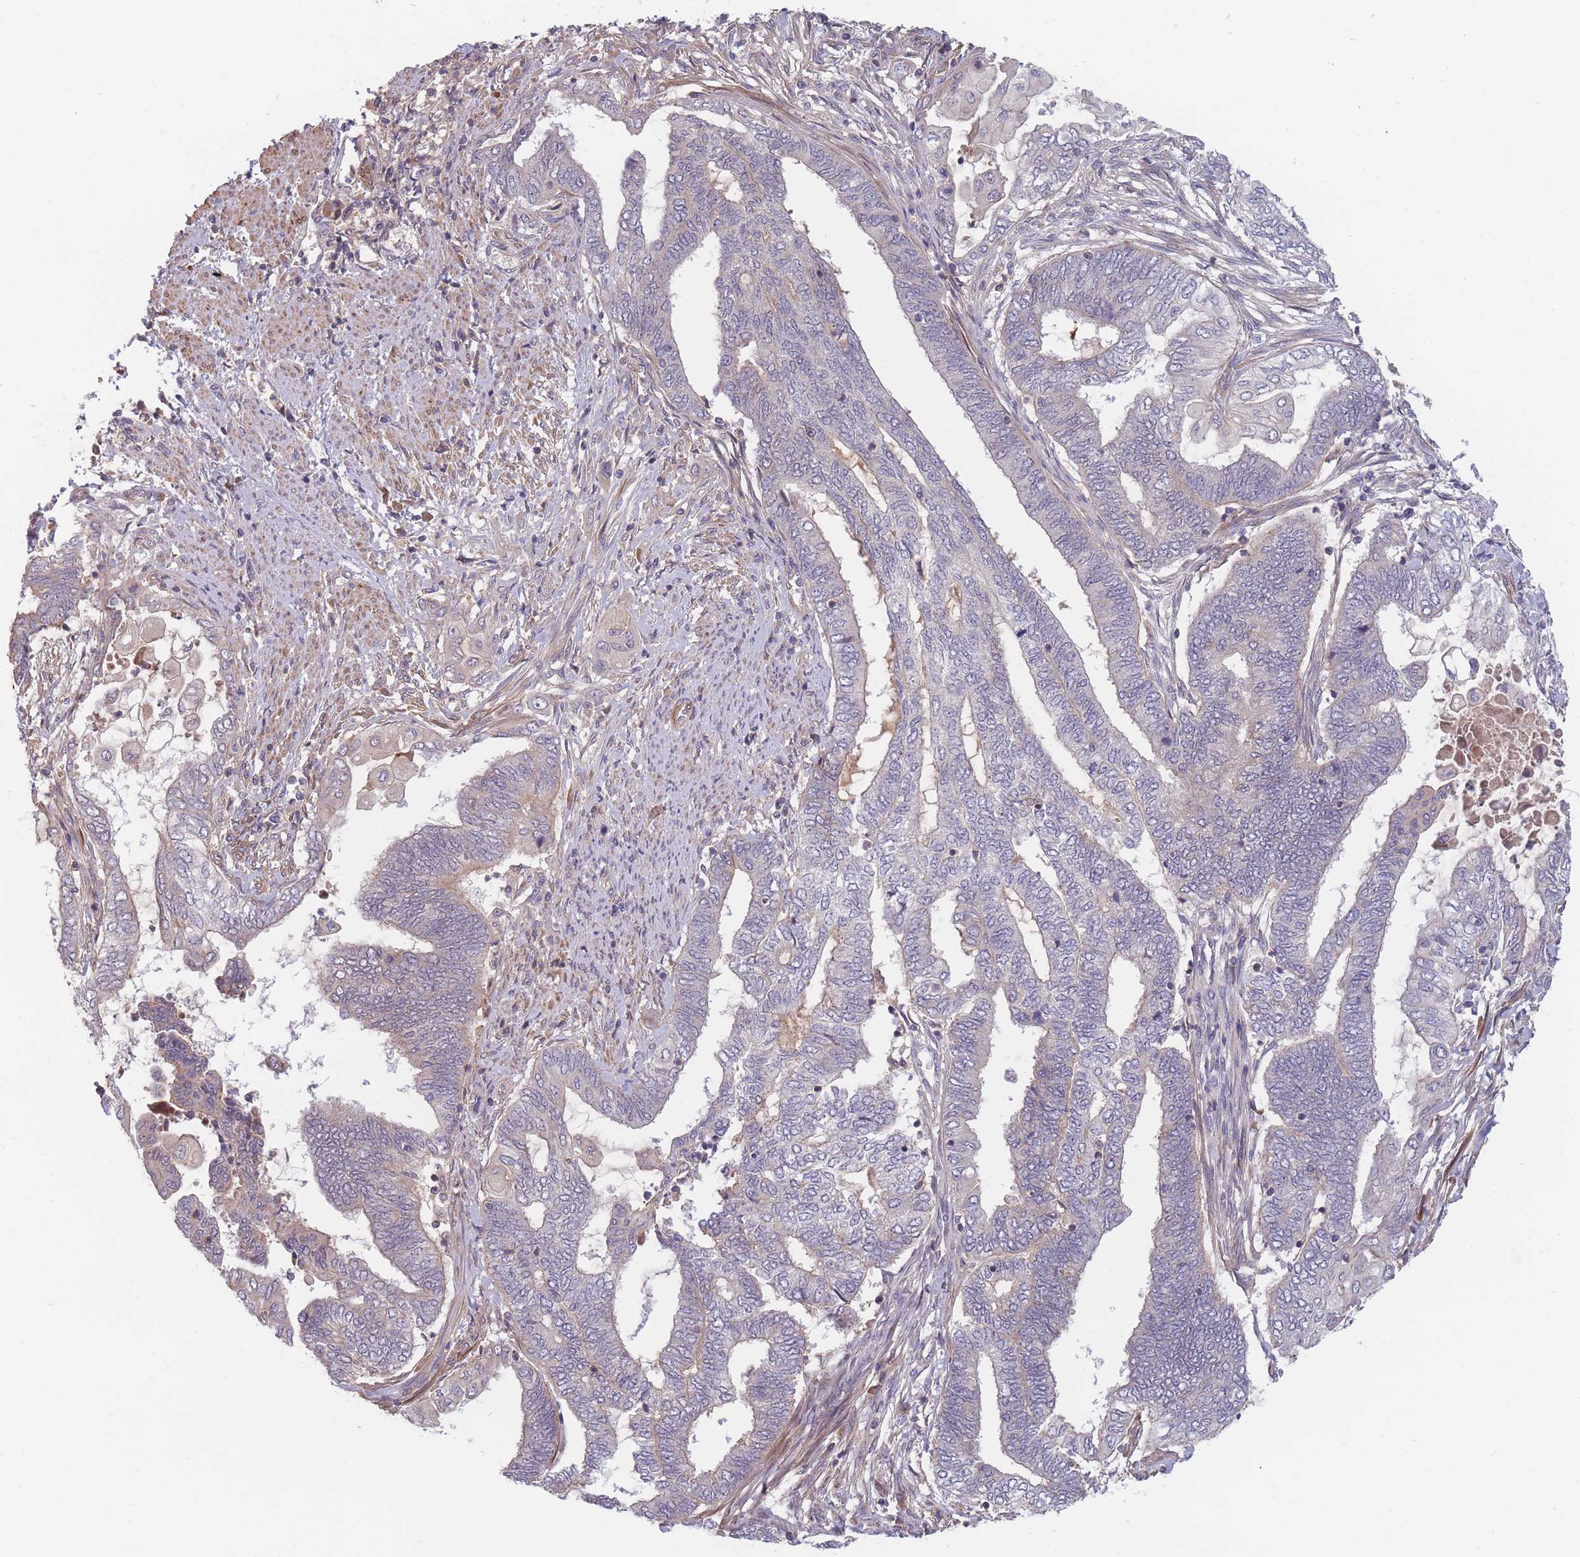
{"staining": {"intensity": "negative", "quantity": "none", "location": "none"}, "tissue": "endometrial cancer", "cell_type": "Tumor cells", "image_type": "cancer", "snomed": [{"axis": "morphology", "description": "Adenocarcinoma, NOS"}, {"axis": "topography", "description": "Uterus"}, {"axis": "topography", "description": "Endometrium"}], "caption": "Immunohistochemistry (IHC) image of neoplastic tissue: endometrial cancer (adenocarcinoma) stained with DAB demonstrates no significant protein staining in tumor cells.", "gene": "FAM153A", "patient": {"sex": "female", "age": 70}}